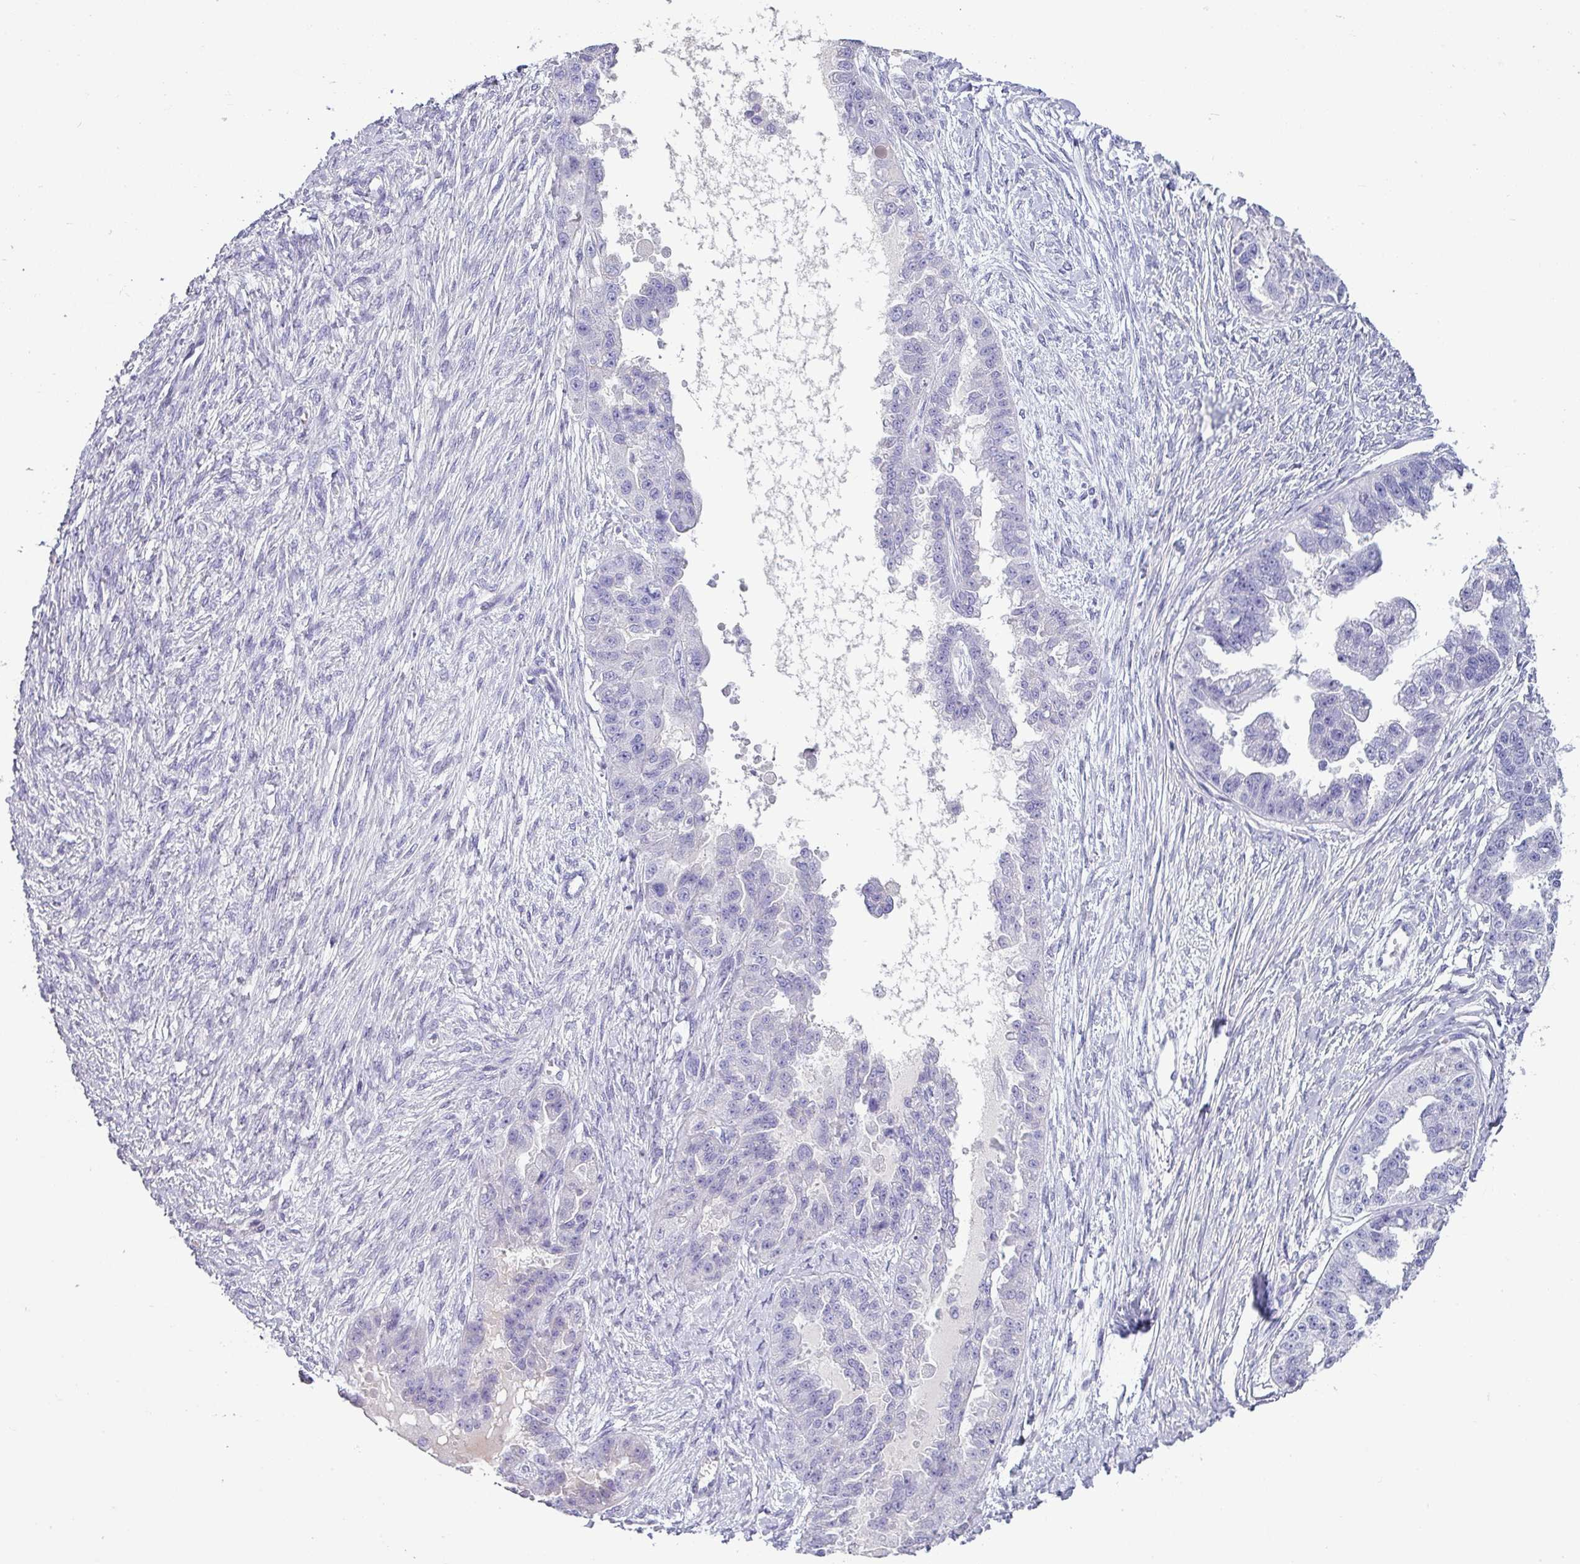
{"staining": {"intensity": "negative", "quantity": "none", "location": "none"}, "tissue": "ovarian cancer", "cell_type": "Tumor cells", "image_type": "cancer", "snomed": [{"axis": "morphology", "description": "Cystadenocarcinoma, serous, NOS"}, {"axis": "topography", "description": "Ovary"}], "caption": "A histopathology image of ovarian cancer (serous cystadenocarcinoma) stained for a protein demonstrates no brown staining in tumor cells.", "gene": "VCX2", "patient": {"sex": "female", "age": 58}}